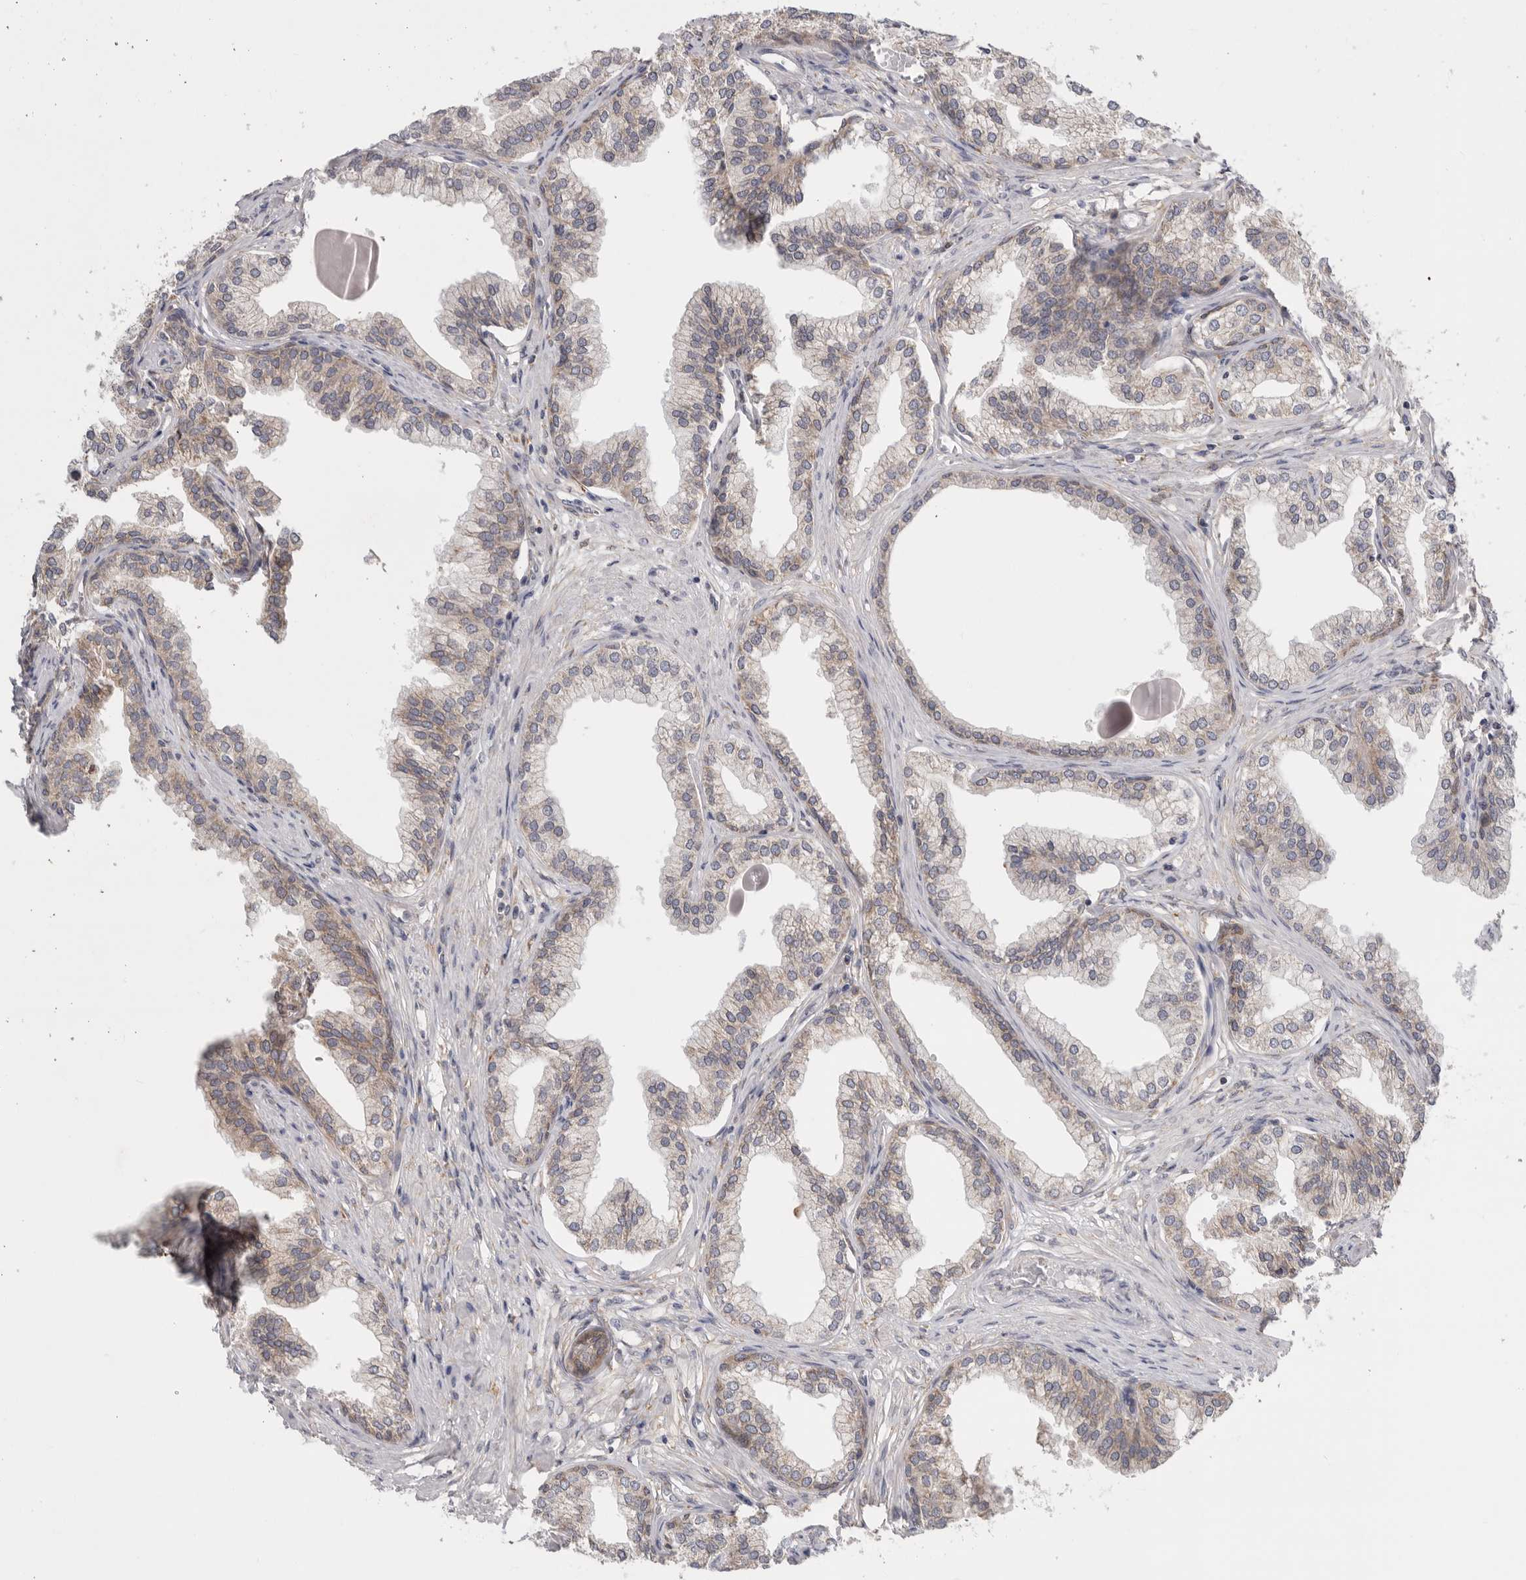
{"staining": {"intensity": "moderate", "quantity": "25%-75%", "location": "cytoplasmic/membranous"}, "tissue": "prostate", "cell_type": "Glandular cells", "image_type": "normal", "snomed": [{"axis": "morphology", "description": "Normal tissue, NOS"}, {"axis": "morphology", "description": "Urothelial carcinoma, Low grade"}, {"axis": "topography", "description": "Urinary bladder"}, {"axis": "topography", "description": "Prostate"}], "caption": "About 25%-75% of glandular cells in benign prostate display moderate cytoplasmic/membranous protein expression as visualized by brown immunohistochemical staining.", "gene": "GANAB", "patient": {"sex": "male", "age": 60}}